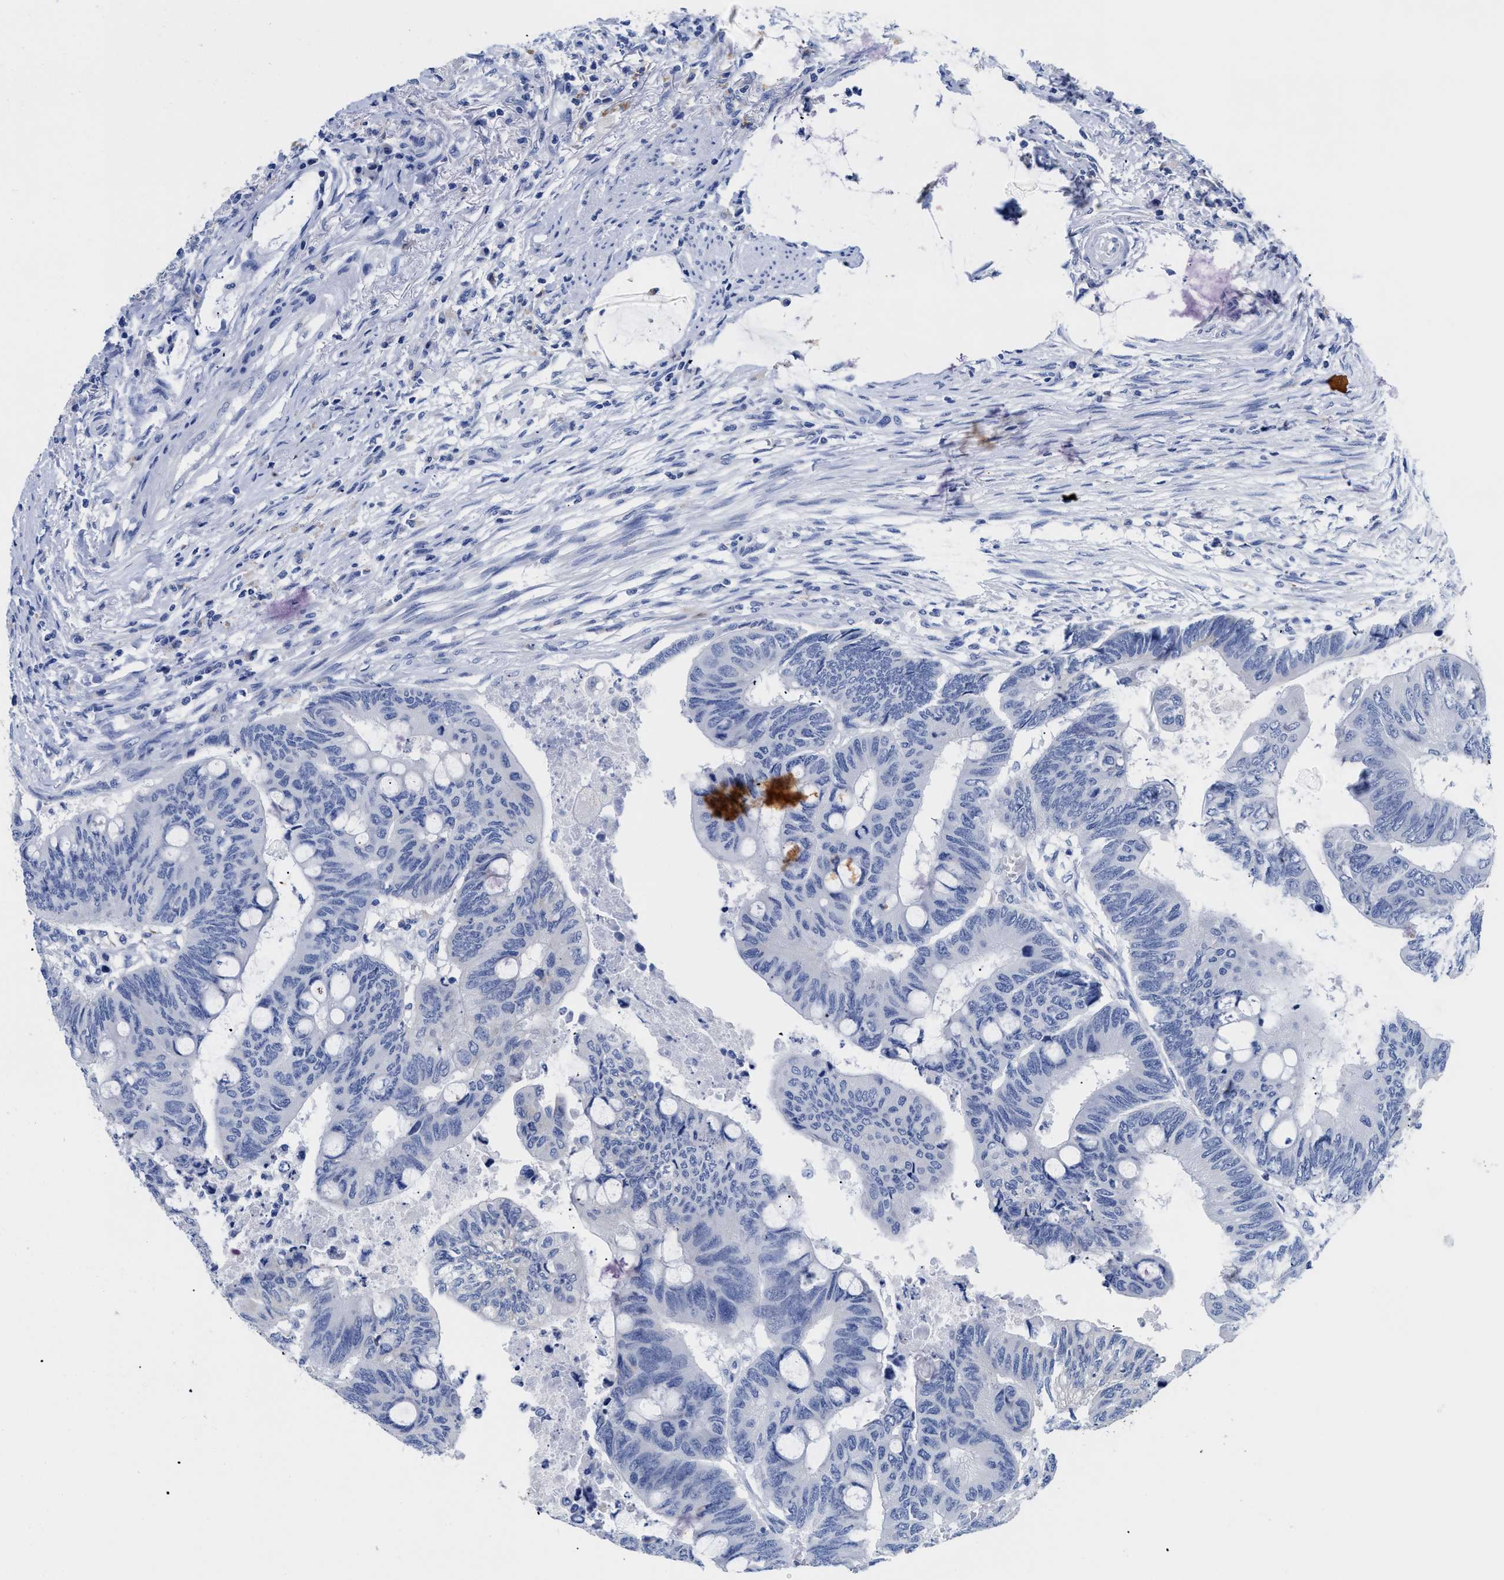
{"staining": {"intensity": "negative", "quantity": "none", "location": "none"}, "tissue": "colorectal cancer", "cell_type": "Tumor cells", "image_type": "cancer", "snomed": [{"axis": "morphology", "description": "Normal tissue, NOS"}, {"axis": "morphology", "description": "Adenocarcinoma, NOS"}, {"axis": "topography", "description": "Rectum"}, {"axis": "topography", "description": "Peripheral nerve tissue"}], "caption": "Immunohistochemistry (IHC) image of human colorectal cancer stained for a protein (brown), which exhibits no expression in tumor cells. The staining is performed using DAB brown chromogen with nuclei counter-stained in using hematoxylin.", "gene": "APOBEC2", "patient": {"sex": "male", "age": 92}}